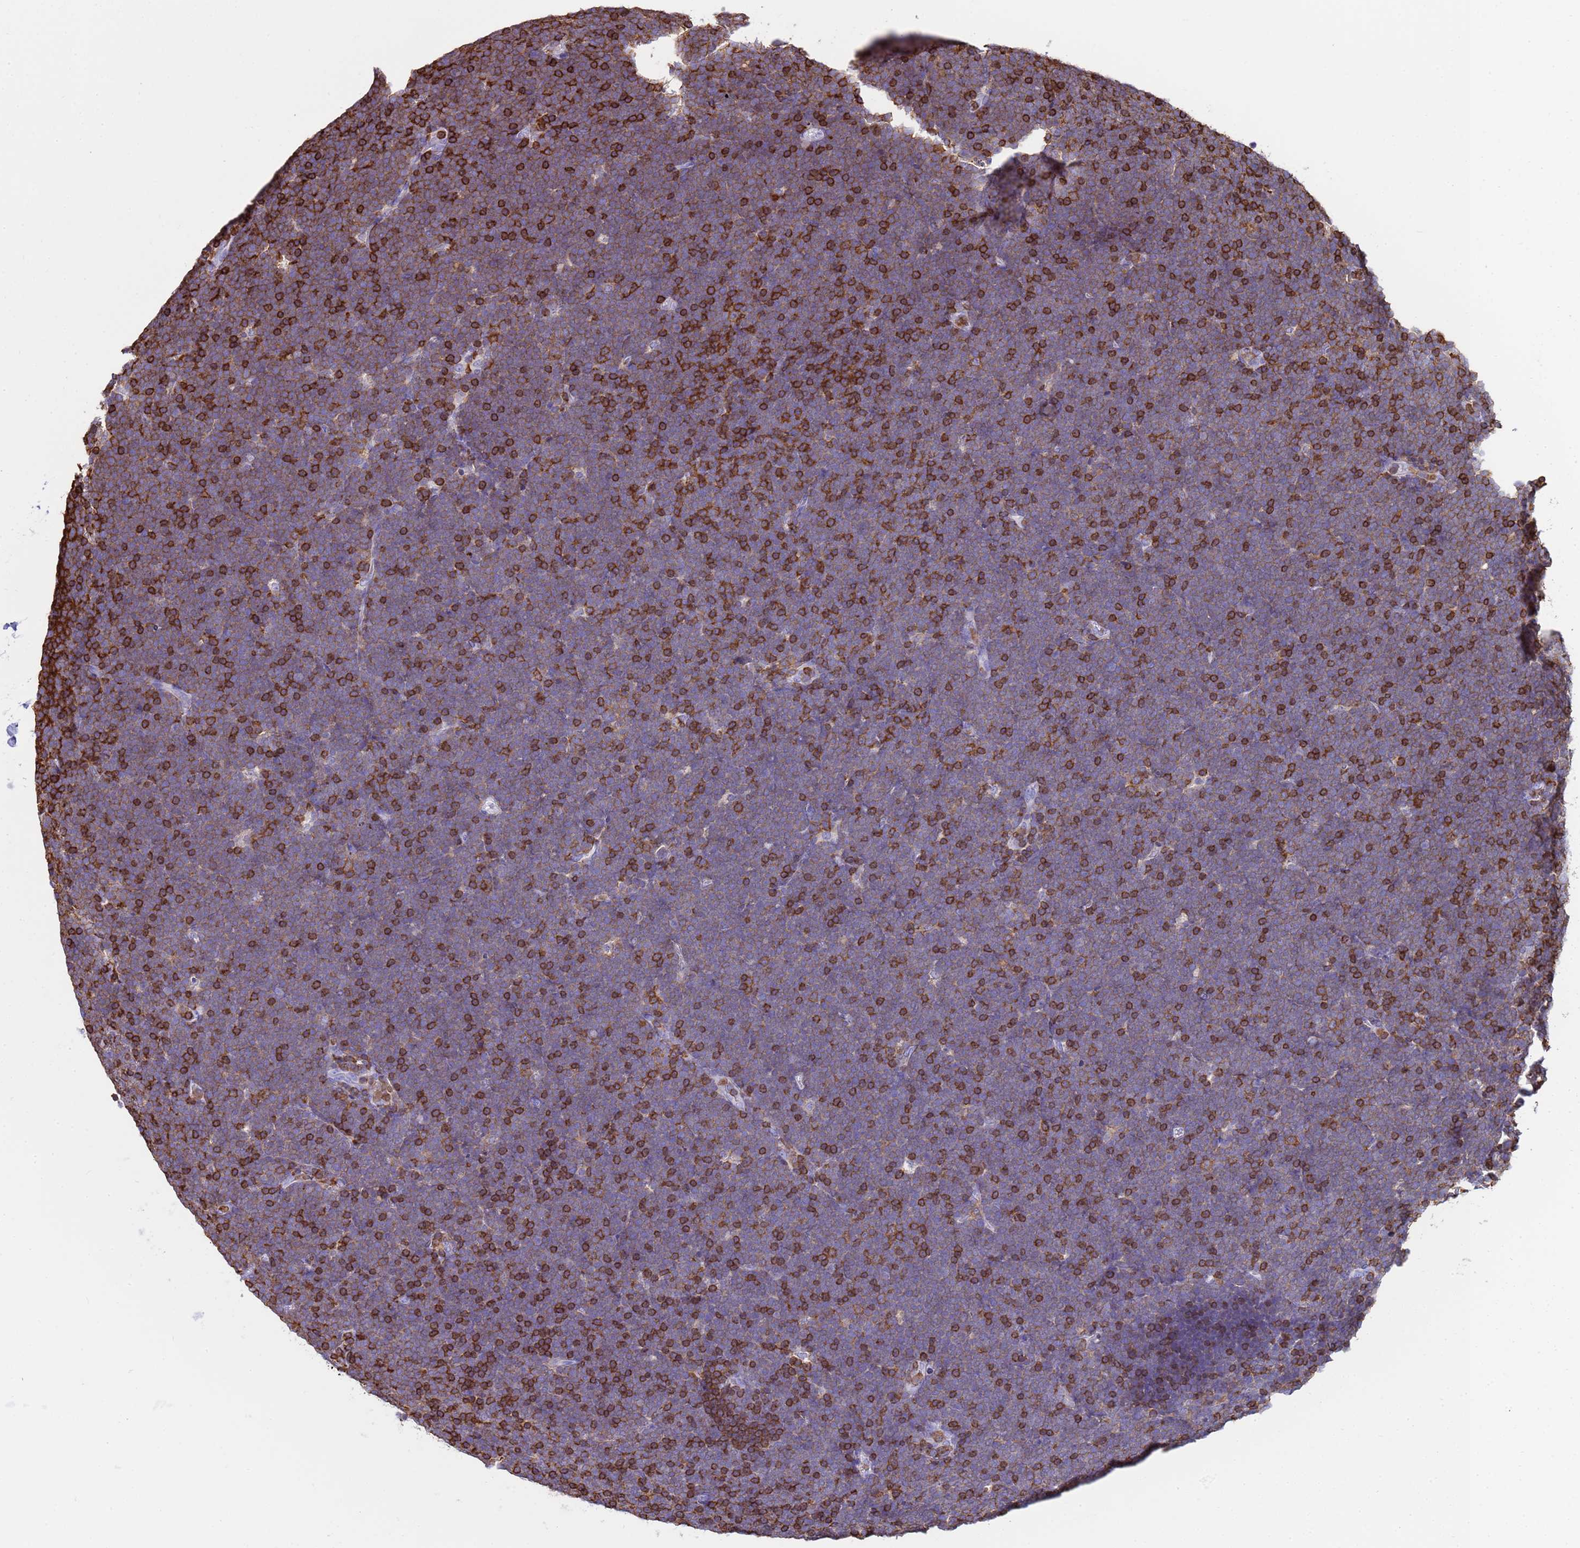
{"staining": {"intensity": "moderate", "quantity": "25%-75%", "location": "cytoplasmic/membranous"}, "tissue": "lymphoma", "cell_type": "Tumor cells", "image_type": "cancer", "snomed": [{"axis": "morphology", "description": "Malignant lymphoma, non-Hodgkin's type, High grade"}, {"axis": "topography", "description": "Lymph node"}], "caption": "This is an image of IHC staining of high-grade malignant lymphoma, non-Hodgkin's type, which shows moderate expression in the cytoplasmic/membranous of tumor cells.", "gene": "IRF5", "patient": {"sex": "male", "age": 13}}